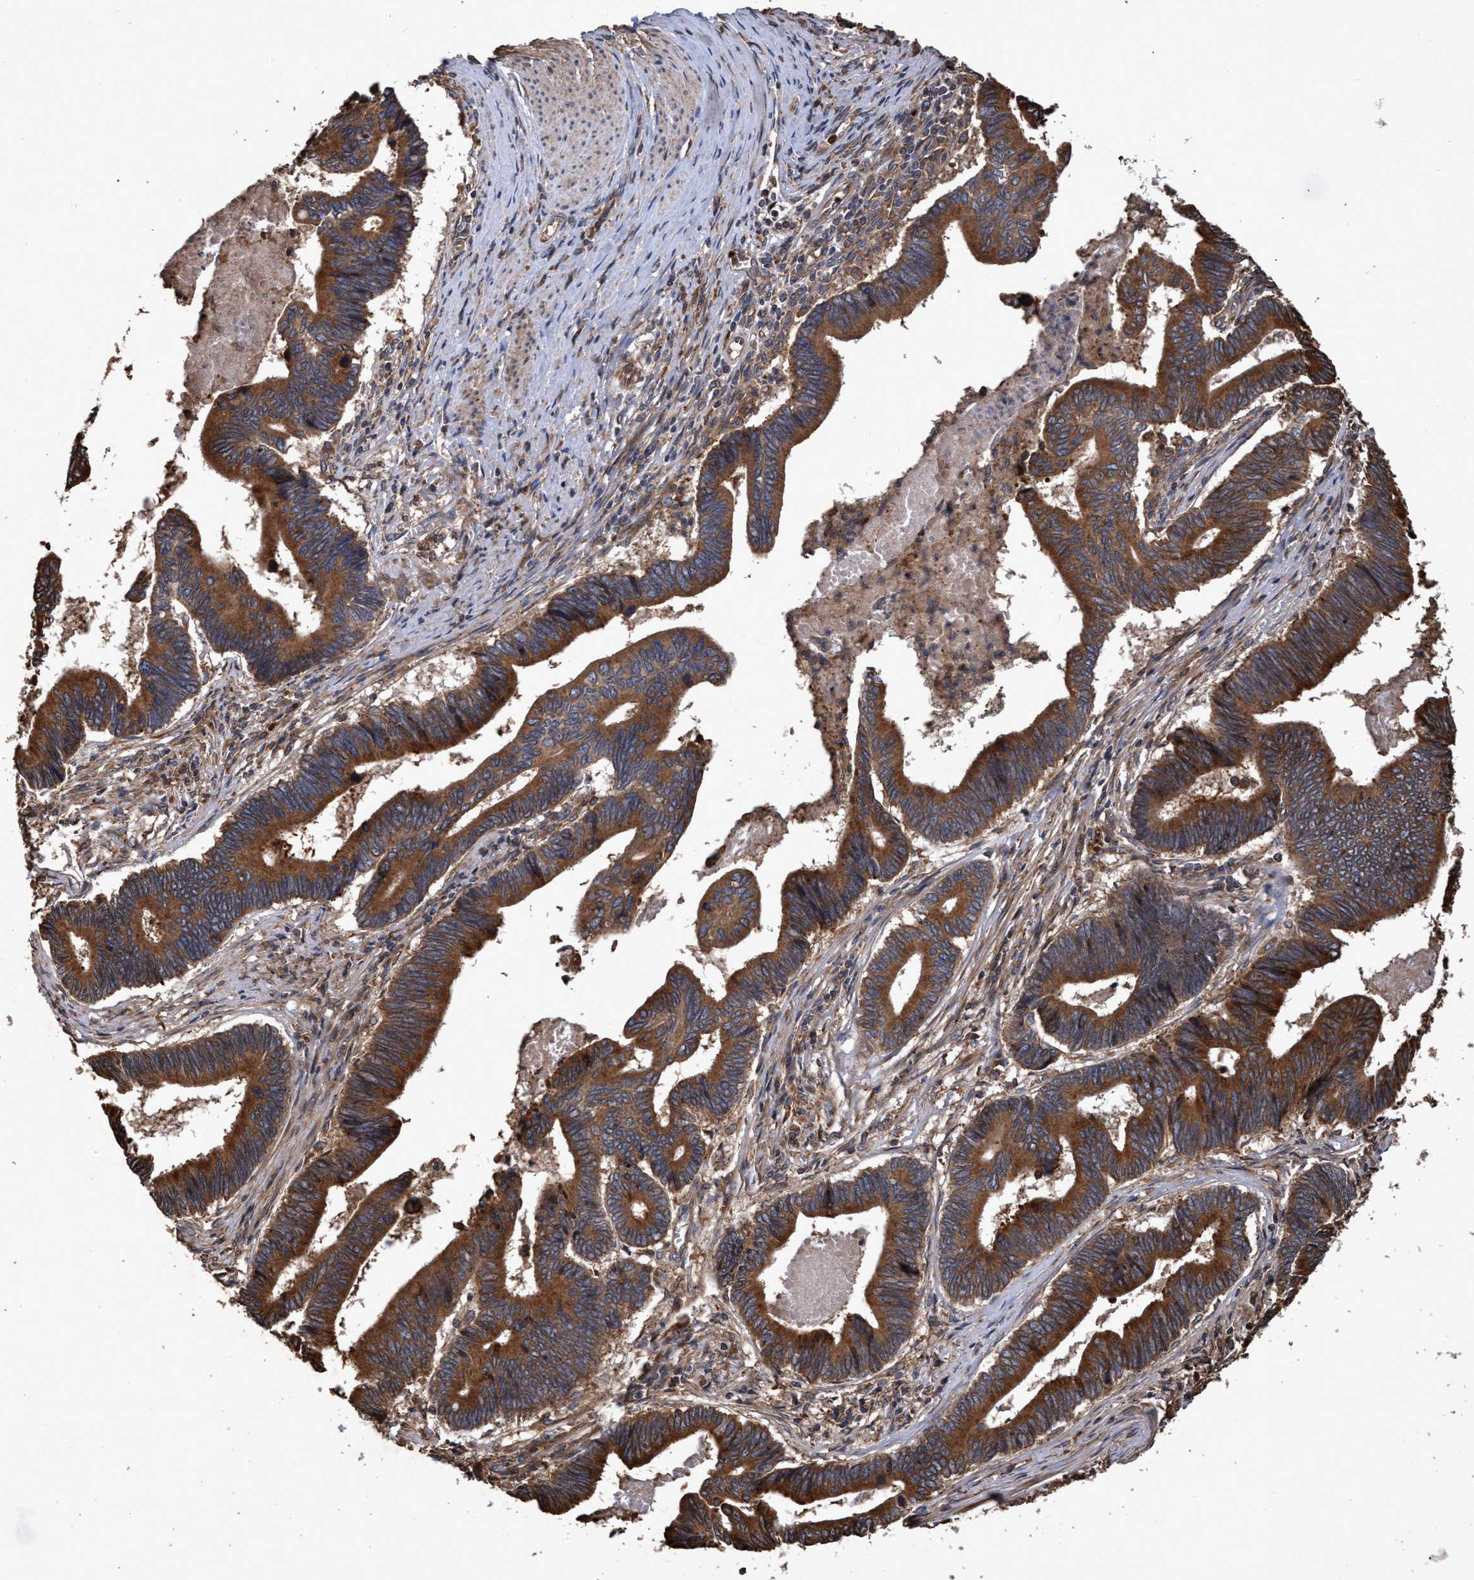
{"staining": {"intensity": "strong", "quantity": ">75%", "location": "cytoplasmic/membranous"}, "tissue": "pancreatic cancer", "cell_type": "Tumor cells", "image_type": "cancer", "snomed": [{"axis": "morphology", "description": "Adenocarcinoma, NOS"}, {"axis": "topography", "description": "Pancreas"}], "caption": "A high-resolution micrograph shows immunohistochemistry staining of adenocarcinoma (pancreatic), which exhibits strong cytoplasmic/membranous expression in about >75% of tumor cells.", "gene": "CHMP6", "patient": {"sex": "female", "age": 70}}